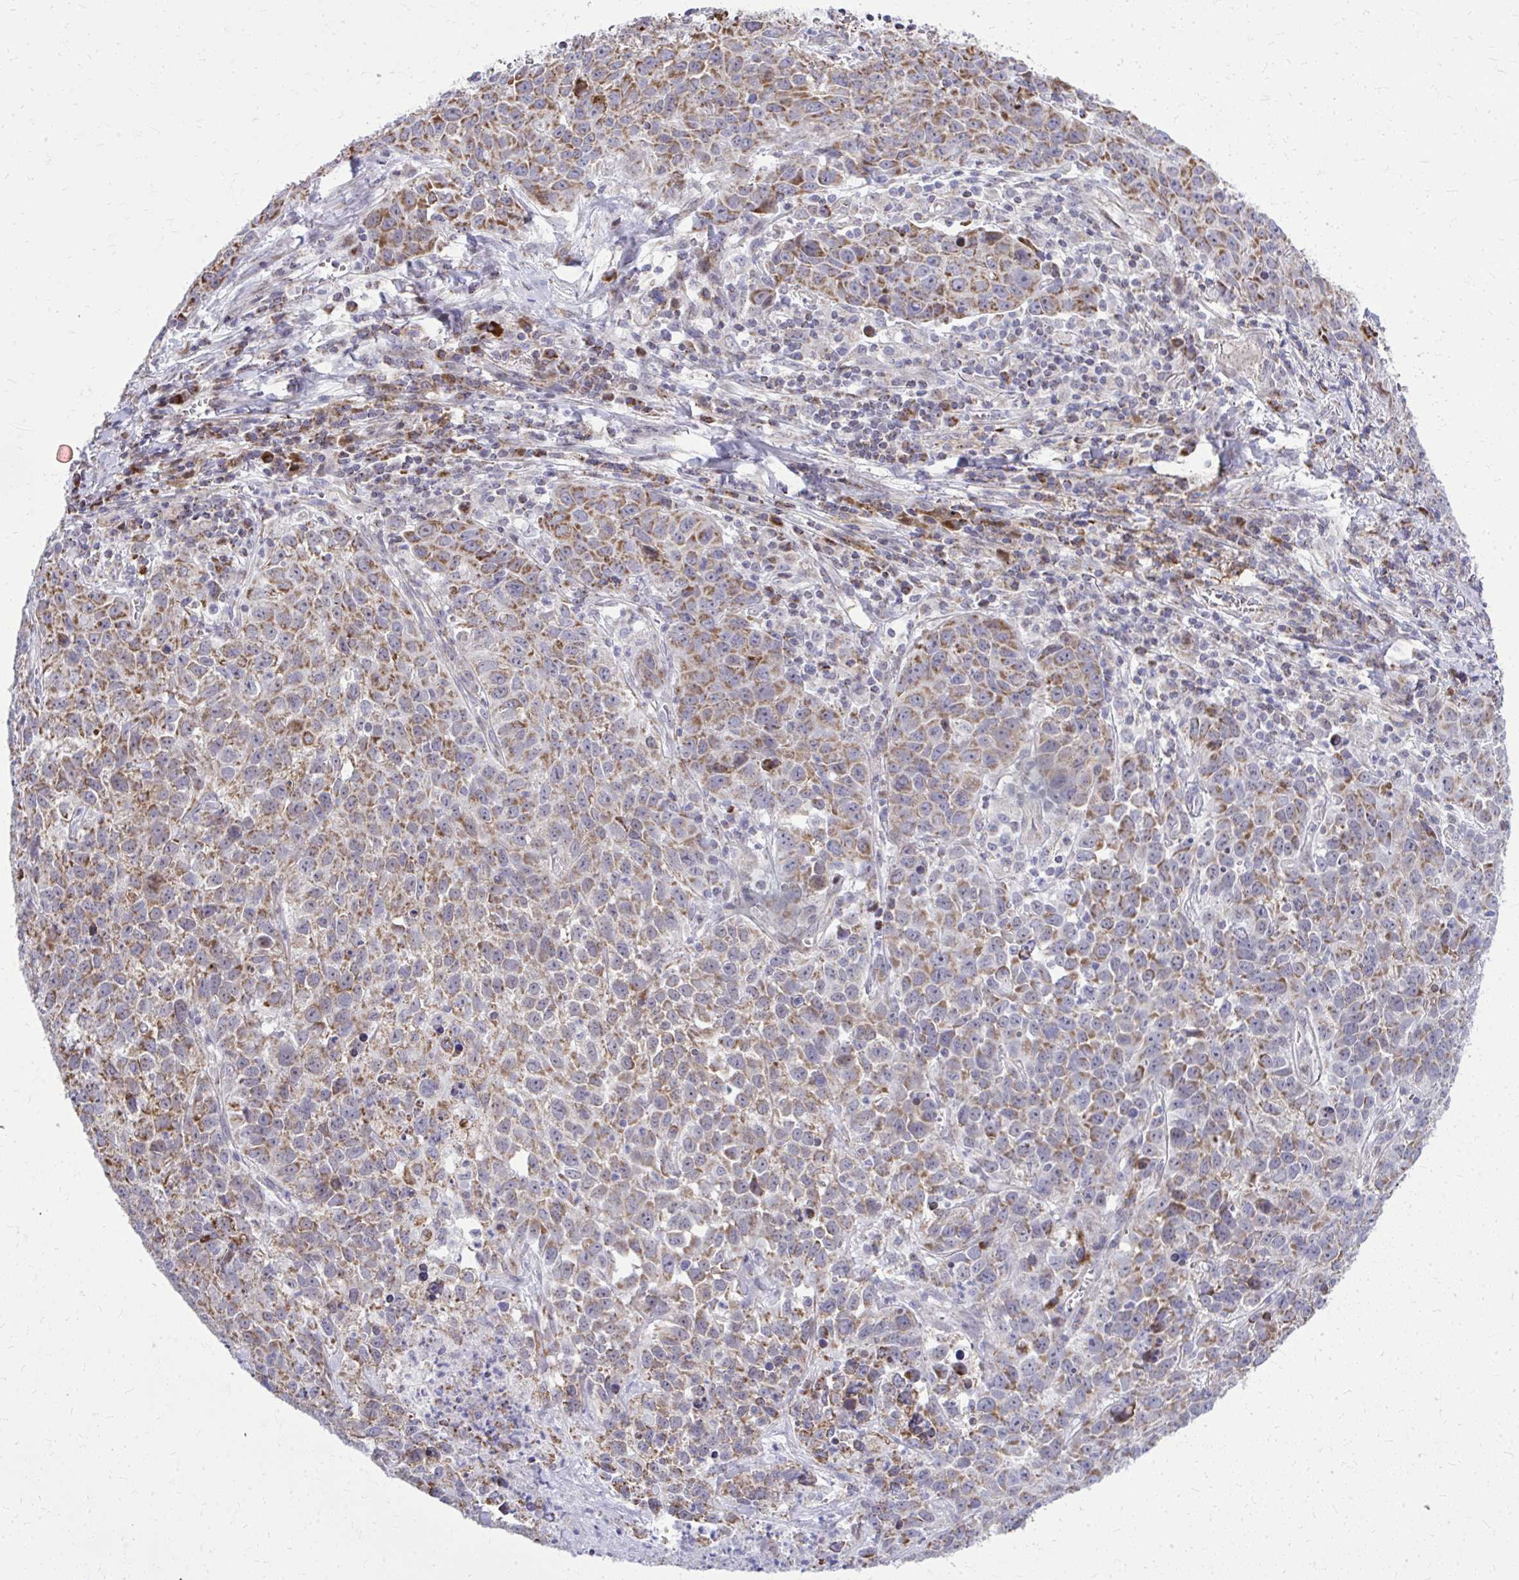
{"staining": {"intensity": "moderate", "quantity": ">75%", "location": "cytoplasmic/membranous"}, "tissue": "lung cancer", "cell_type": "Tumor cells", "image_type": "cancer", "snomed": [{"axis": "morphology", "description": "Squamous cell carcinoma, NOS"}, {"axis": "topography", "description": "Lung"}], "caption": "Immunohistochemical staining of squamous cell carcinoma (lung) displays medium levels of moderate cytoplasmic/membranous expression in about >75% of tumor cells. The staining was performed using DAB (3,3'-diaminobenzidine), with brown indicating positive protein expression. Nuclei are stained blue with hematoxylin.", "gene": "ZNF362", "patient": {"sex": "male", "age": 76}}